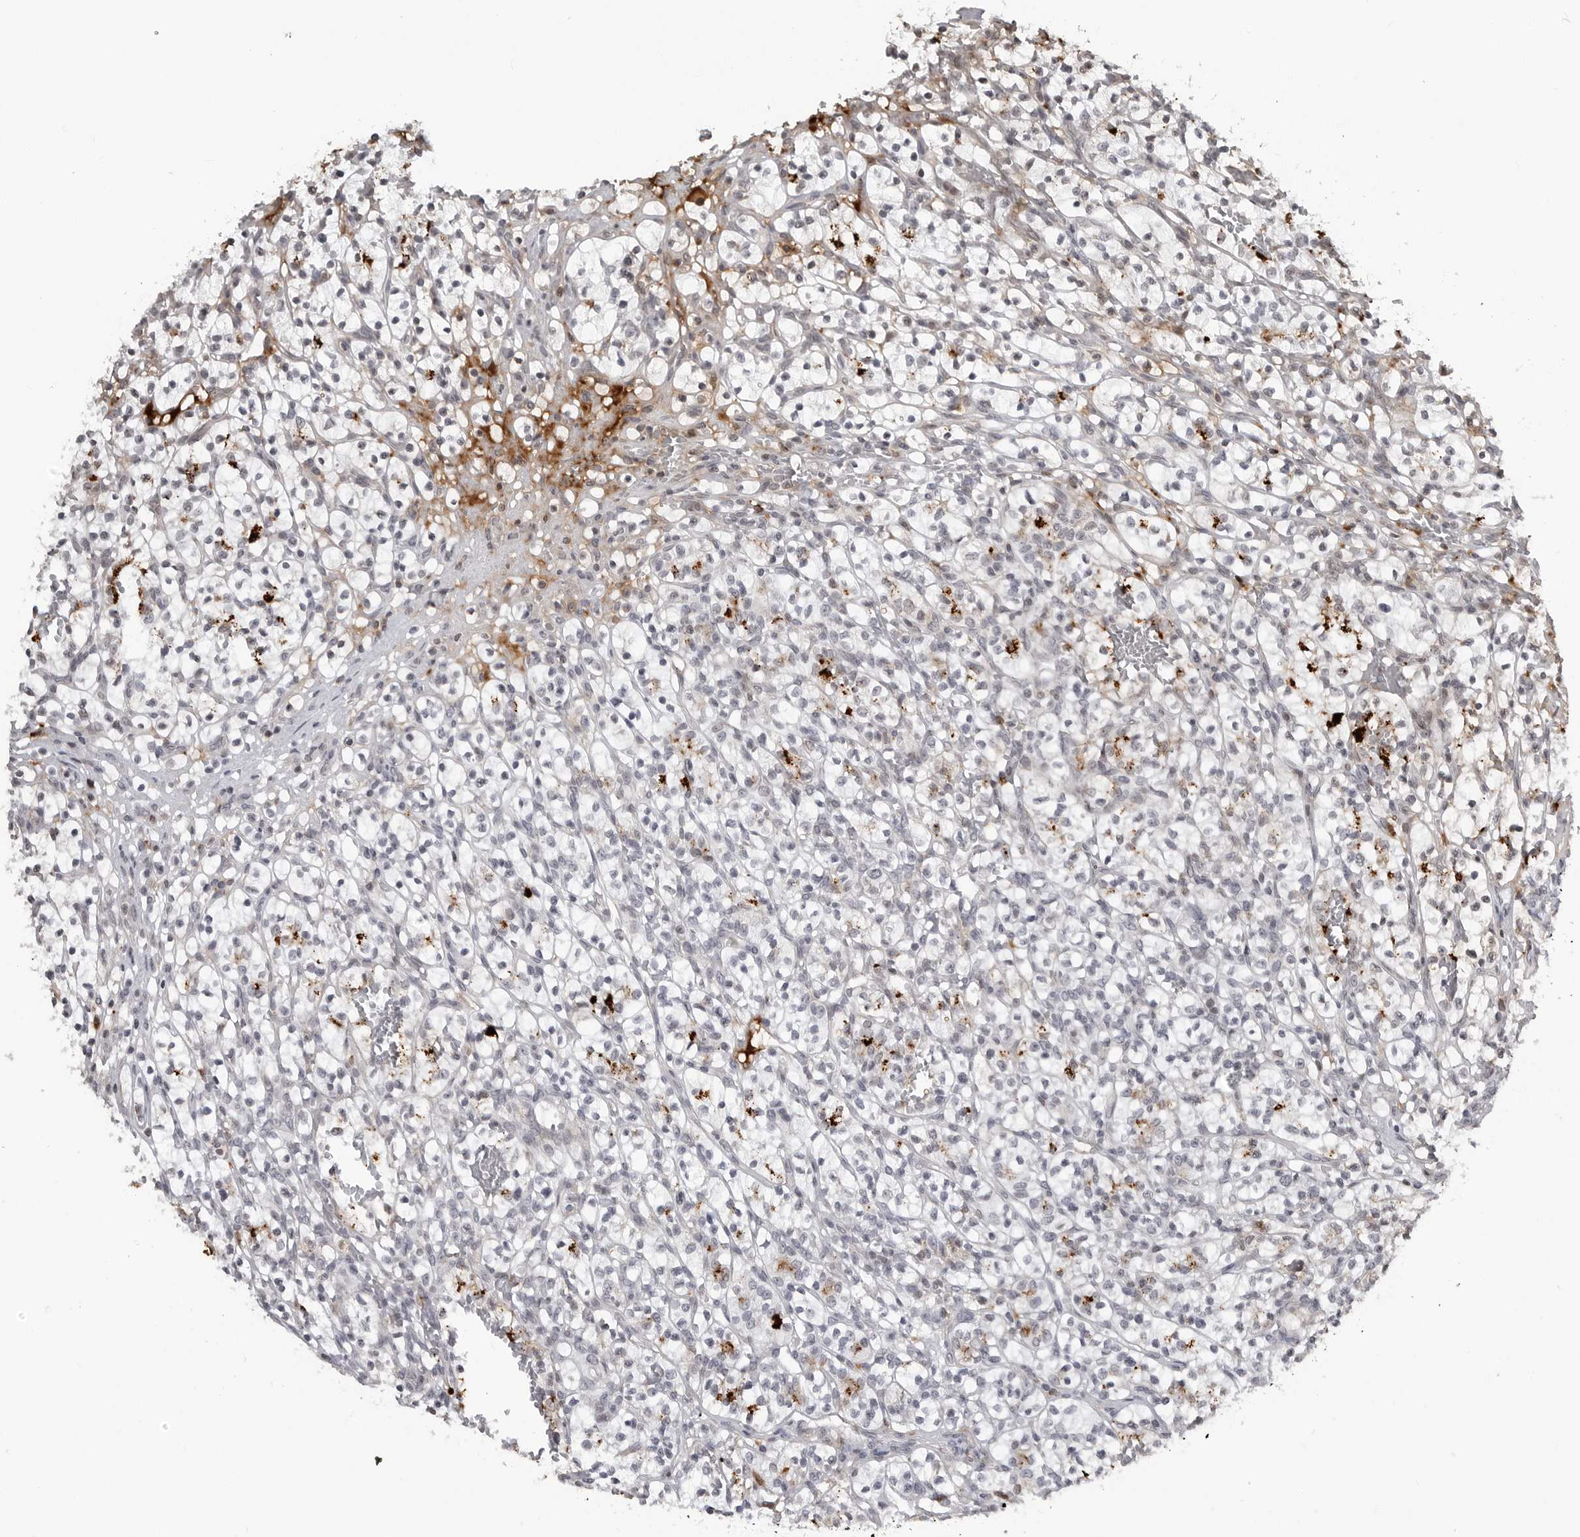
{"staining": {"intensity": "negative", "quantity": "none", "location": "none"}, "tissue": "renal cancer", "cell_type": "Tumor cells", "image_type": "cancer", "snomed": [{"axis": "morphology", "description": "Adenocarcinoma, NOS"}, {"axis": "topography", "description": "Kidney"}], "caption": "Immunohistochemistry (IHC) image of neoplastic tissue: renal cancer stained with DAB (3,3'-diaminobenzidine) reveals no significant protein staining in tumor cells. The staining was performed using DAB (3,3'-diaminobenzidine) to visualize the protein expression in brown, while the nuclei were stained in blue with hematoxylin (Magnification: 20x).", "gene": "CXCR5", "patient": {"sex": "female", "age": 57}}